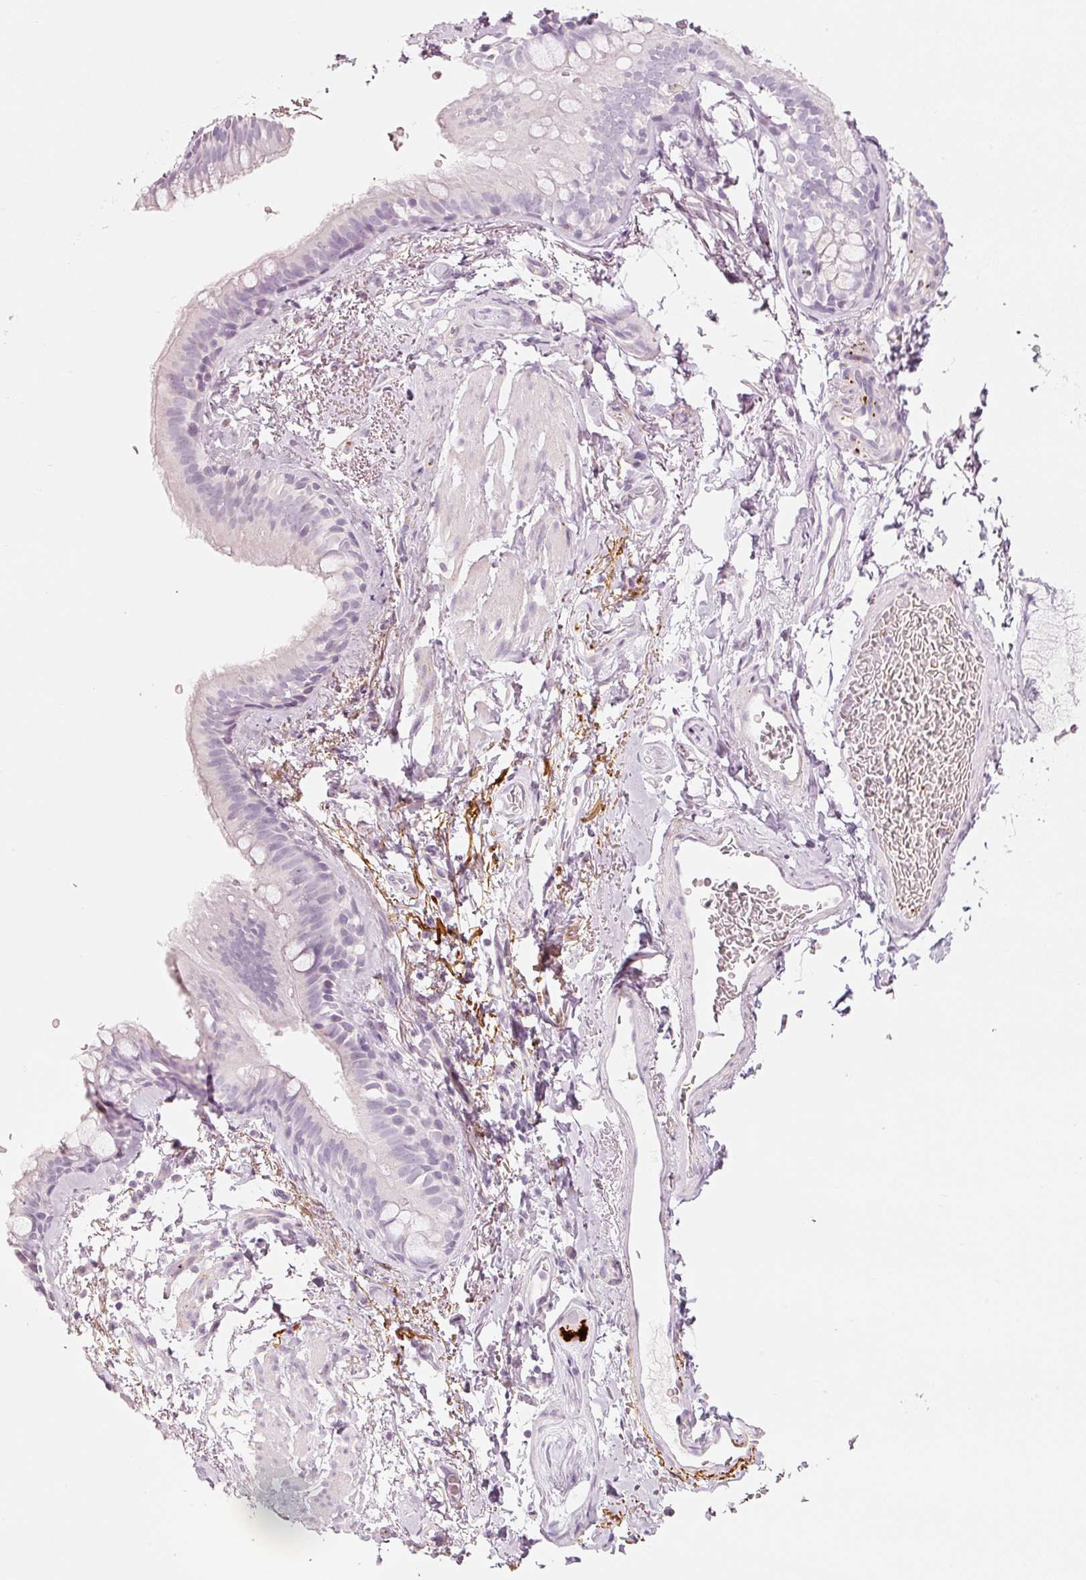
{"staining": {"intensity": "negative", "quantity": "none", "location": "none"}, "tissue": "bronchus", "cell_type": "Respiratory epithelial cells", "image_type": "normal", "snomed": [{"axis": "morphology", "description": "Normal tissue, NOS"}, {"axis": "topography", "description": "Bronchus"}], "caption": "Immunohistochemical staining of benign bronchus displays no significant staining in respiratory epithelial cells.", "gene": "LECT2", "patient": {"sex": "male", "age": 67}}